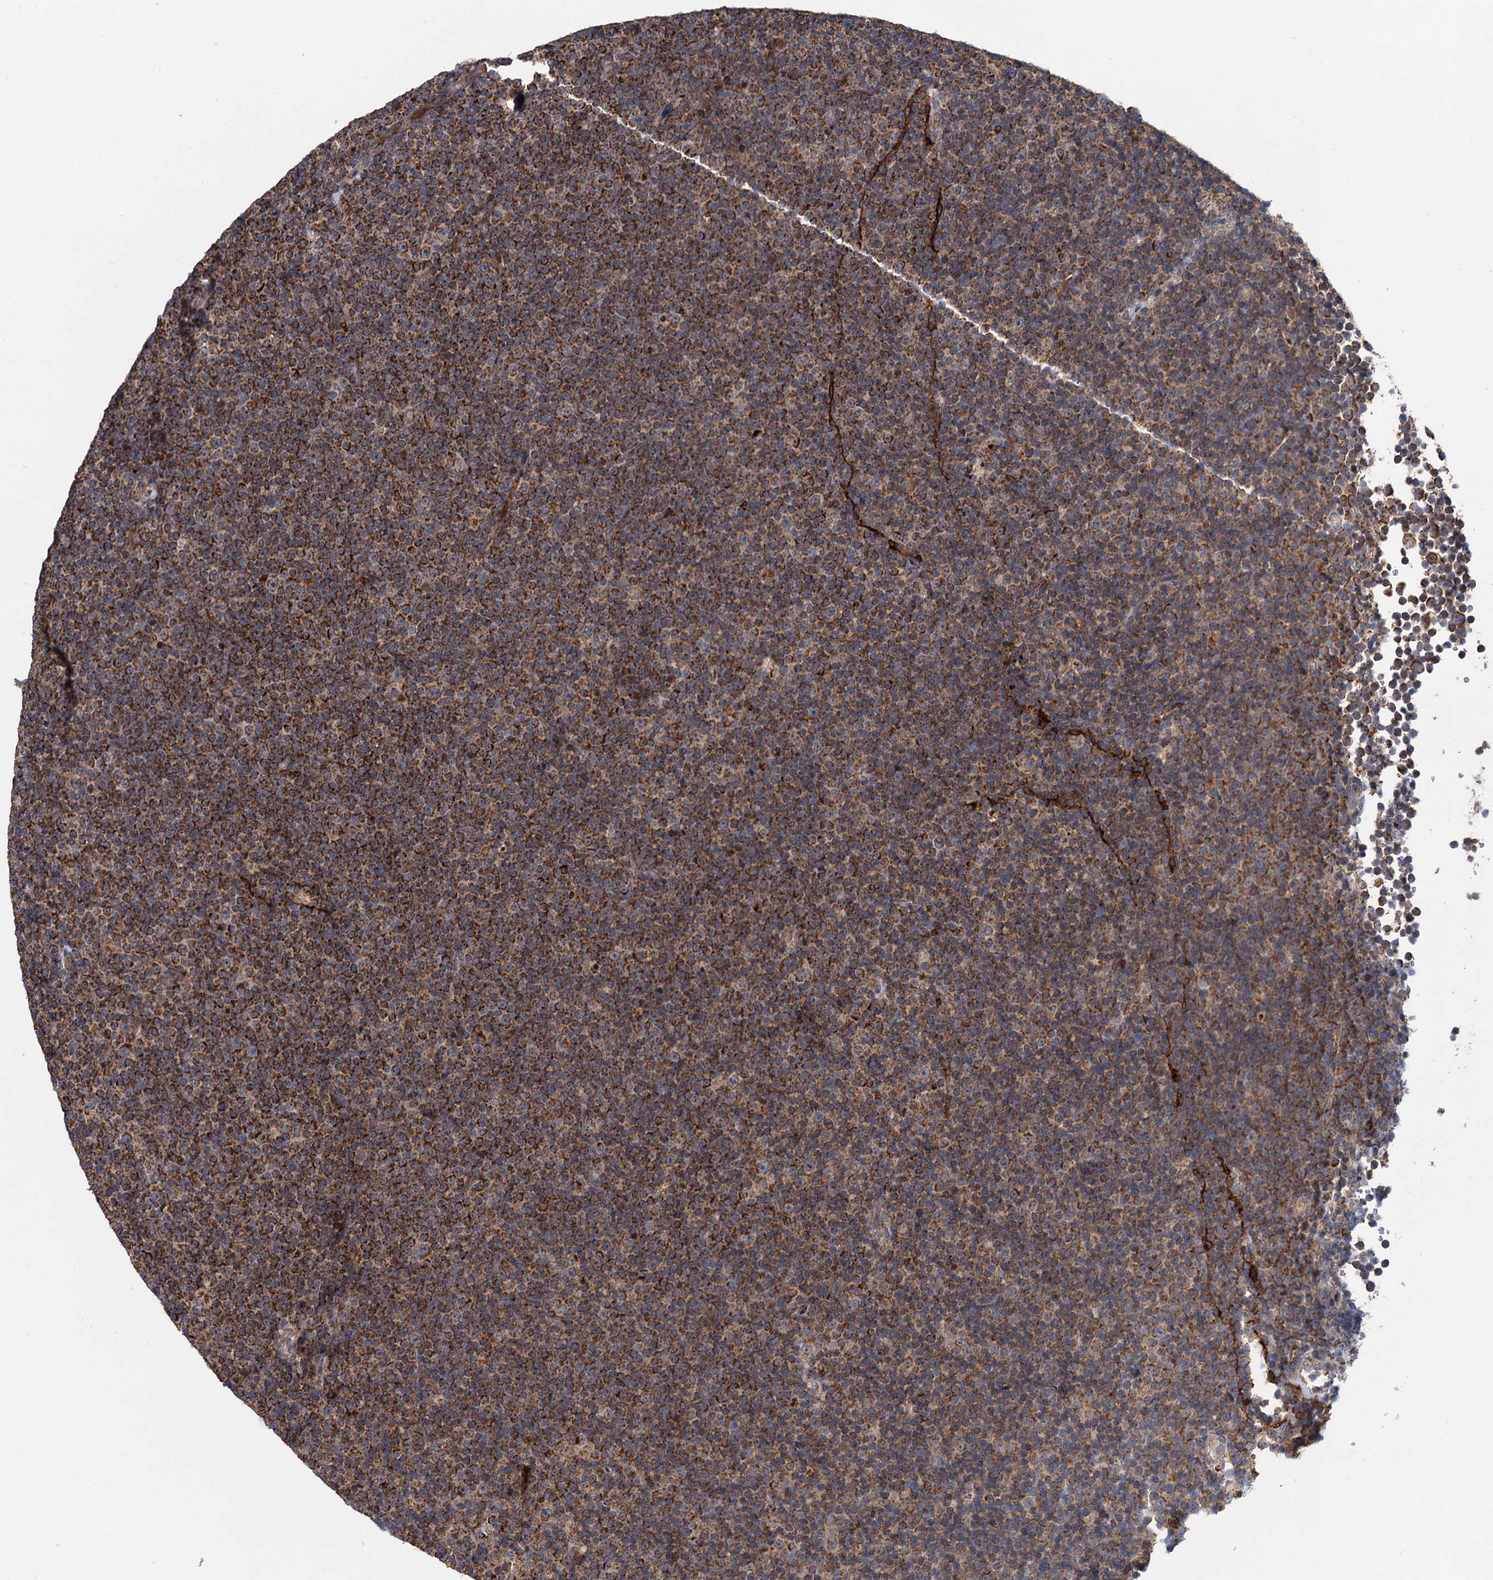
{"staining": {"intensity": "strong", "quantity": ">75%", "location": "cytoplasmic/membranous"}, "tissue": "lymphoma", "cell_type": "Tumor cells", "image_type": "cancer", "snomed": [{"axis": "morphology", "description": "Malignant lymphoma, non-Hodgkin's type, Low grade"}, {"axis": "topography", "description": "Lymph node"}], "caption": "A high amount of strong cytoplasmic/membranous expression is appreciated in approximately >75% of tumor cells in malignant lymphoma, non-Hodgkin's type (low-grade) tissue.", "gene": "SPRYD3", "patient": {"sex": "female", "age": 67}}